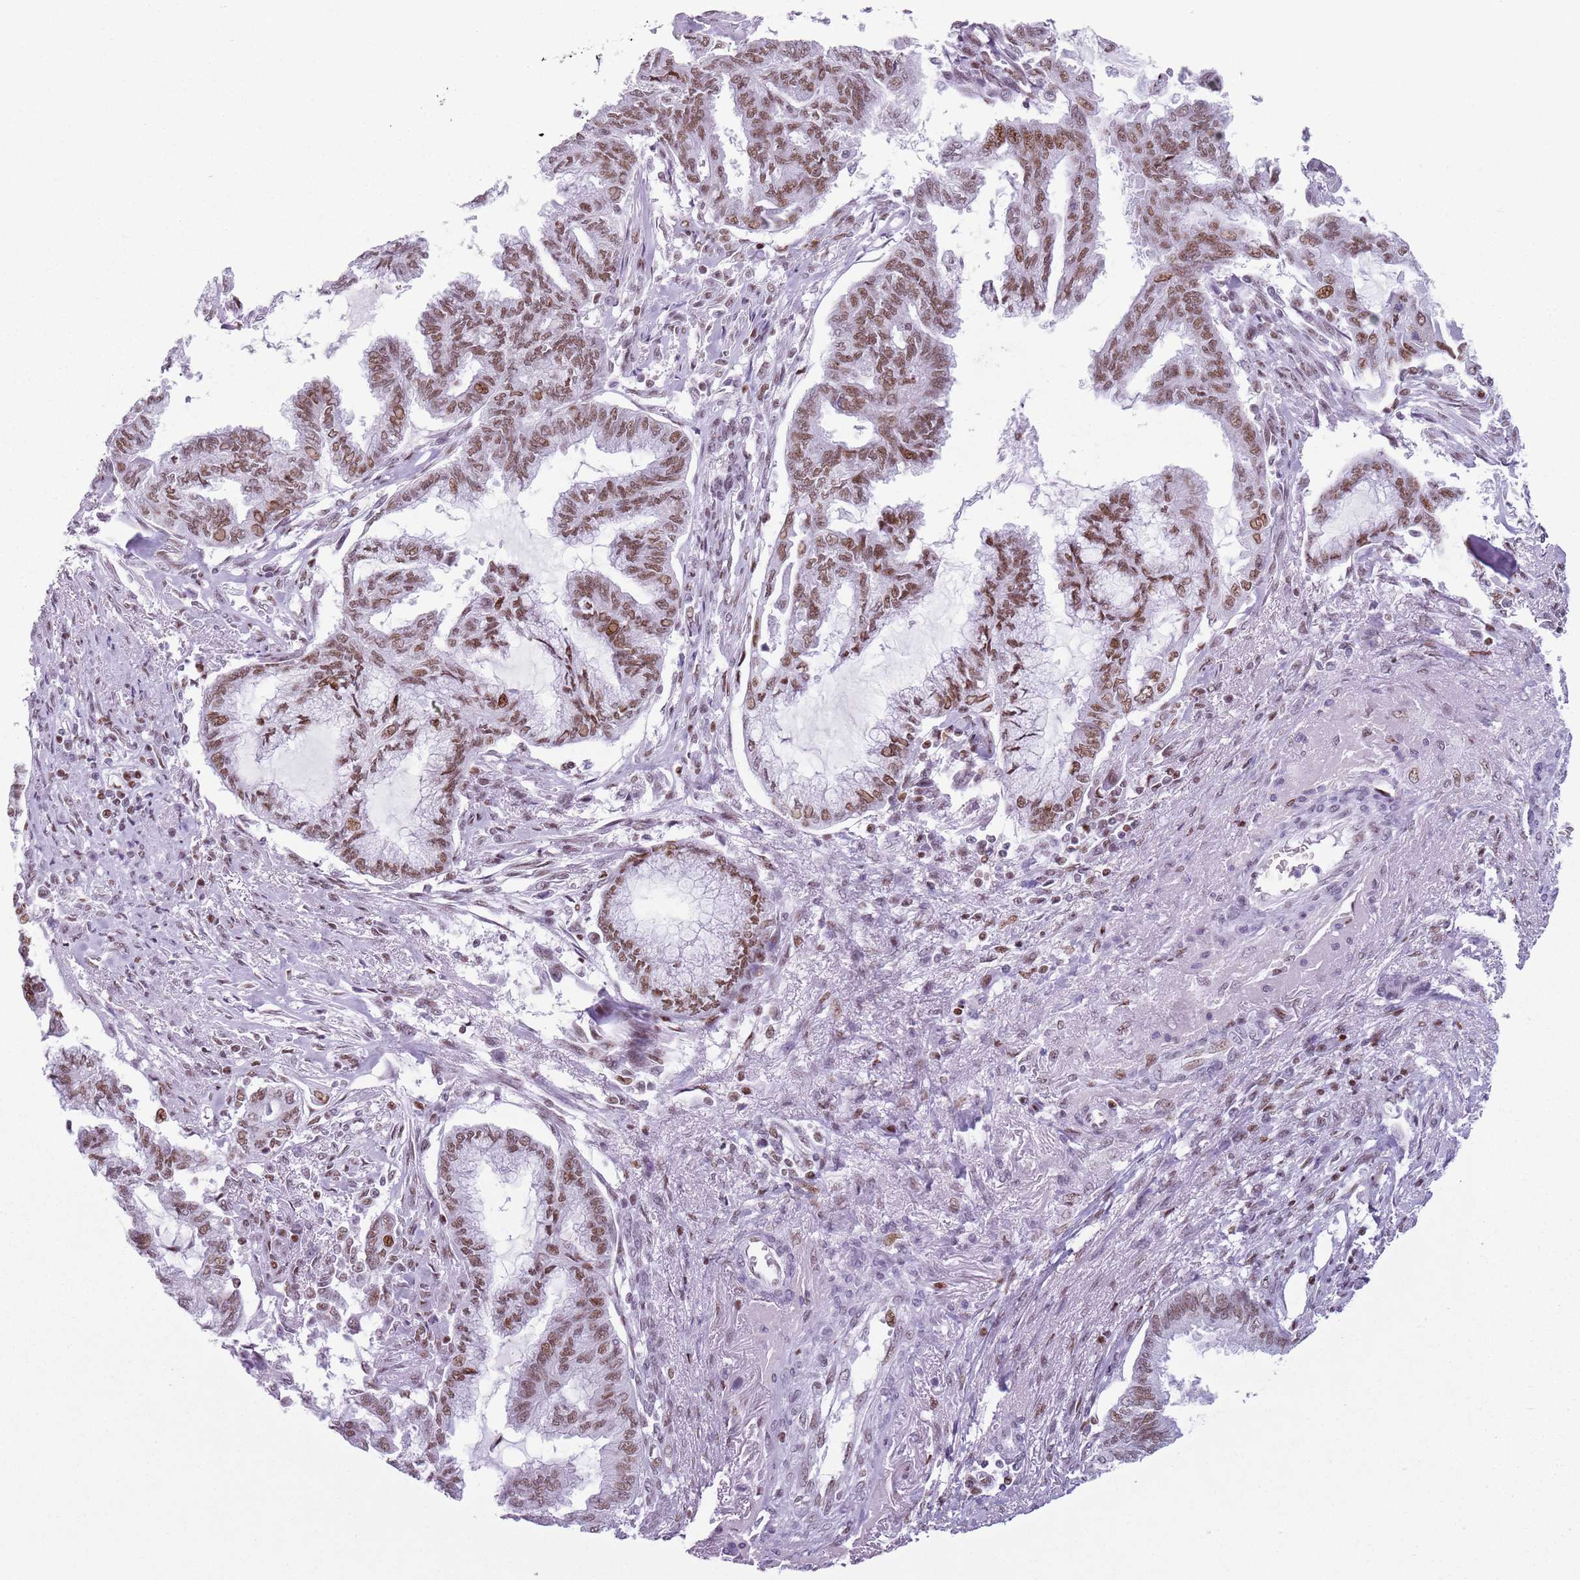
{"staining": {"intensity": "moderate", "quantity": ">75%", "location": "nuclear"}, "tissue": "endometrial cancer", "cell_type": "Tumor cells", "image_type": "cancer", "snomed": [{"axis": "morphology", "description": "Adenocarcinoma, NOS"}, {"axis": "topography", "description": "Endometrium"}], "caption": "The image demonstrates staining of endometrial adenocarcinoma, revealing moderate nuclear protein positivity (brown color) within tumor cells. (DAB (3,3'-diaminobenzidine) IHC, brown staining for protein, blue staining for nuclei).", "gene": "FAM104B", "patient": {"sex": "female", "age": 86}}